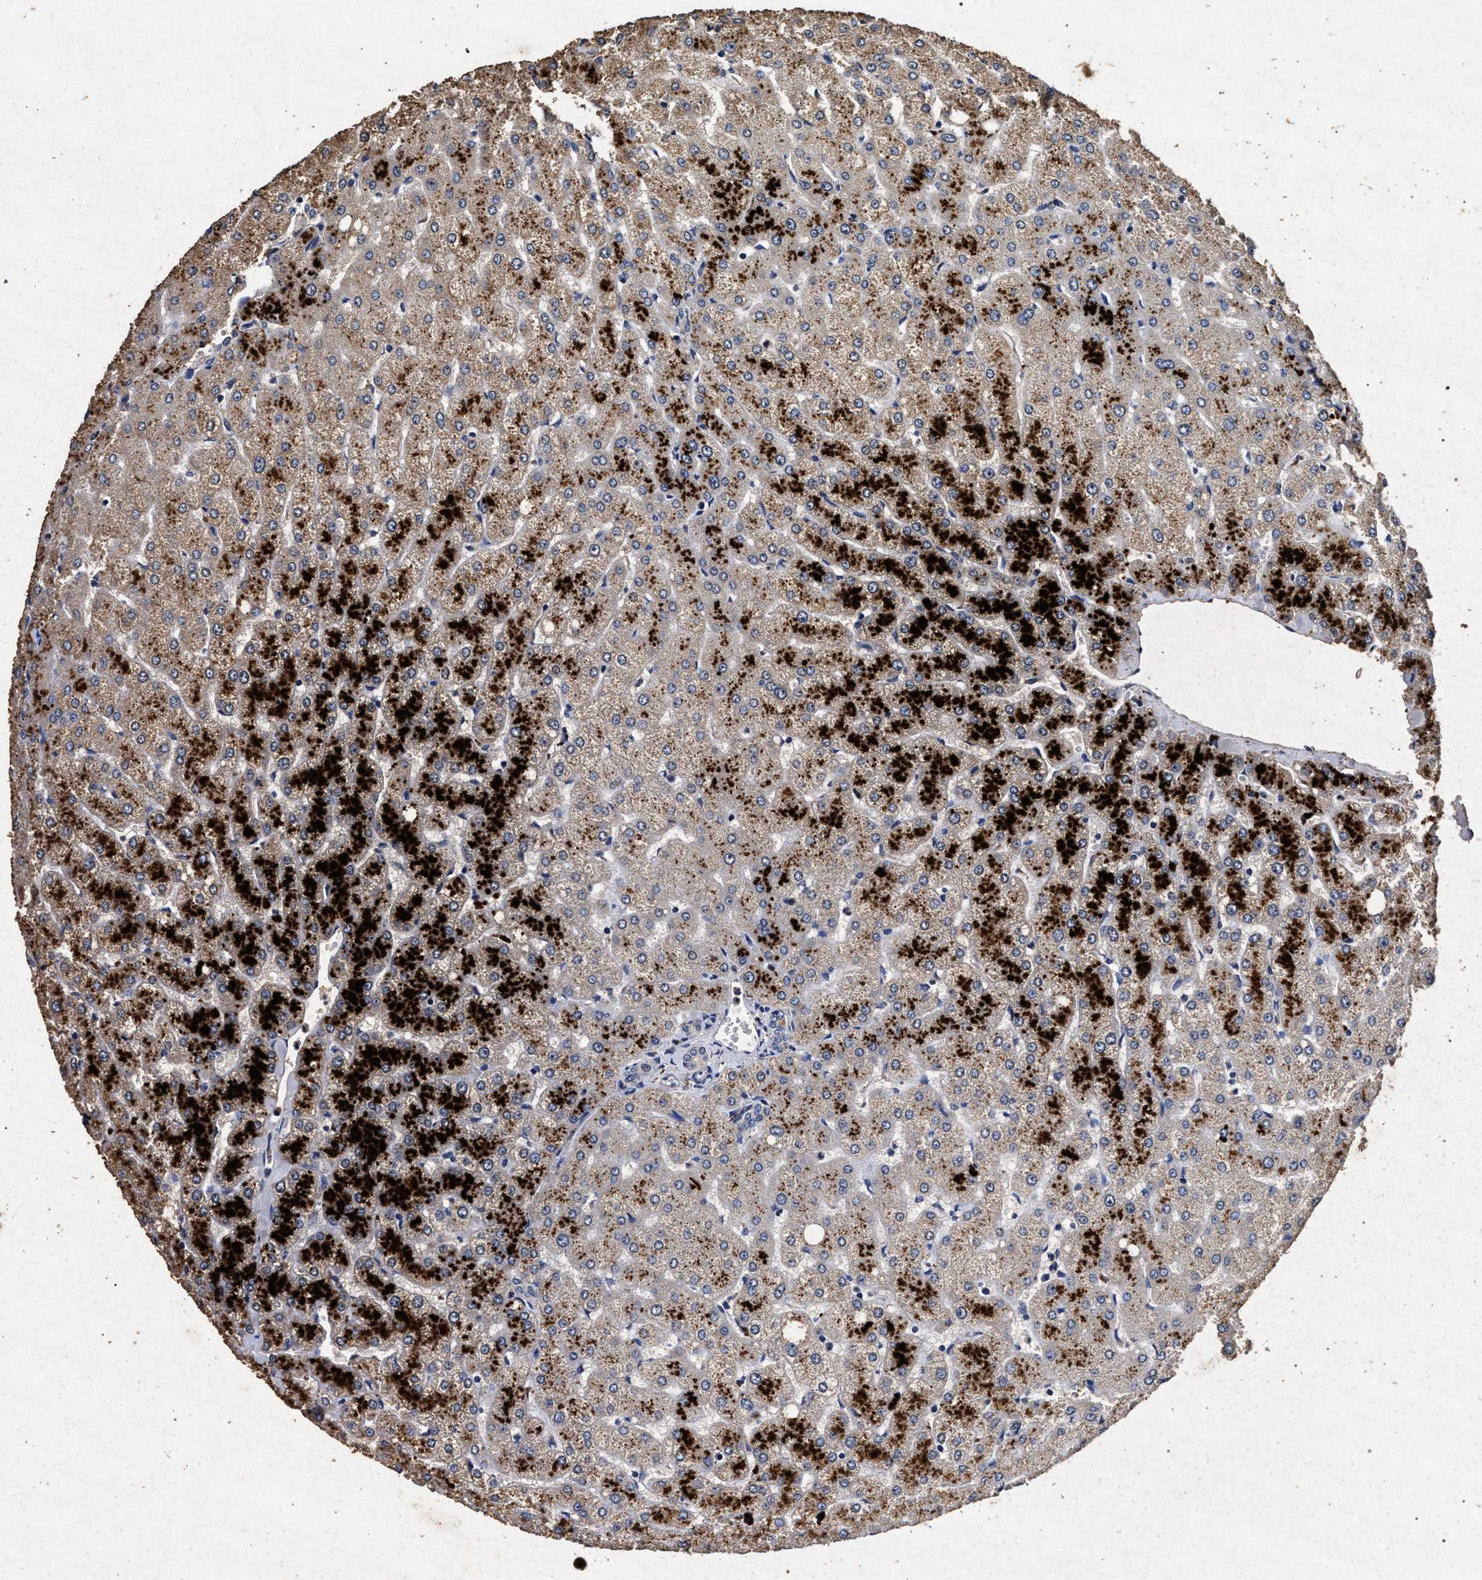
{"staining": {"intensity": "negative", "quantity": "none", "location": "none"}, "tissue": "liver", "cell_type": "Cholangiocytes", "image_type": "normal", "snomed": [{"axis": "morphology", "description": "Normal tissue, NOS"}, {"axis": "topography", "description": "Liver"}], "caption": "There is no significant staining in cholangiocytes of liver. (DAB (3,3'-diaminobenzidine) IHC with hematoxylin counter stain).", "gene": "ATP1A2", "patient": {"sex": "female", "age": 54}}